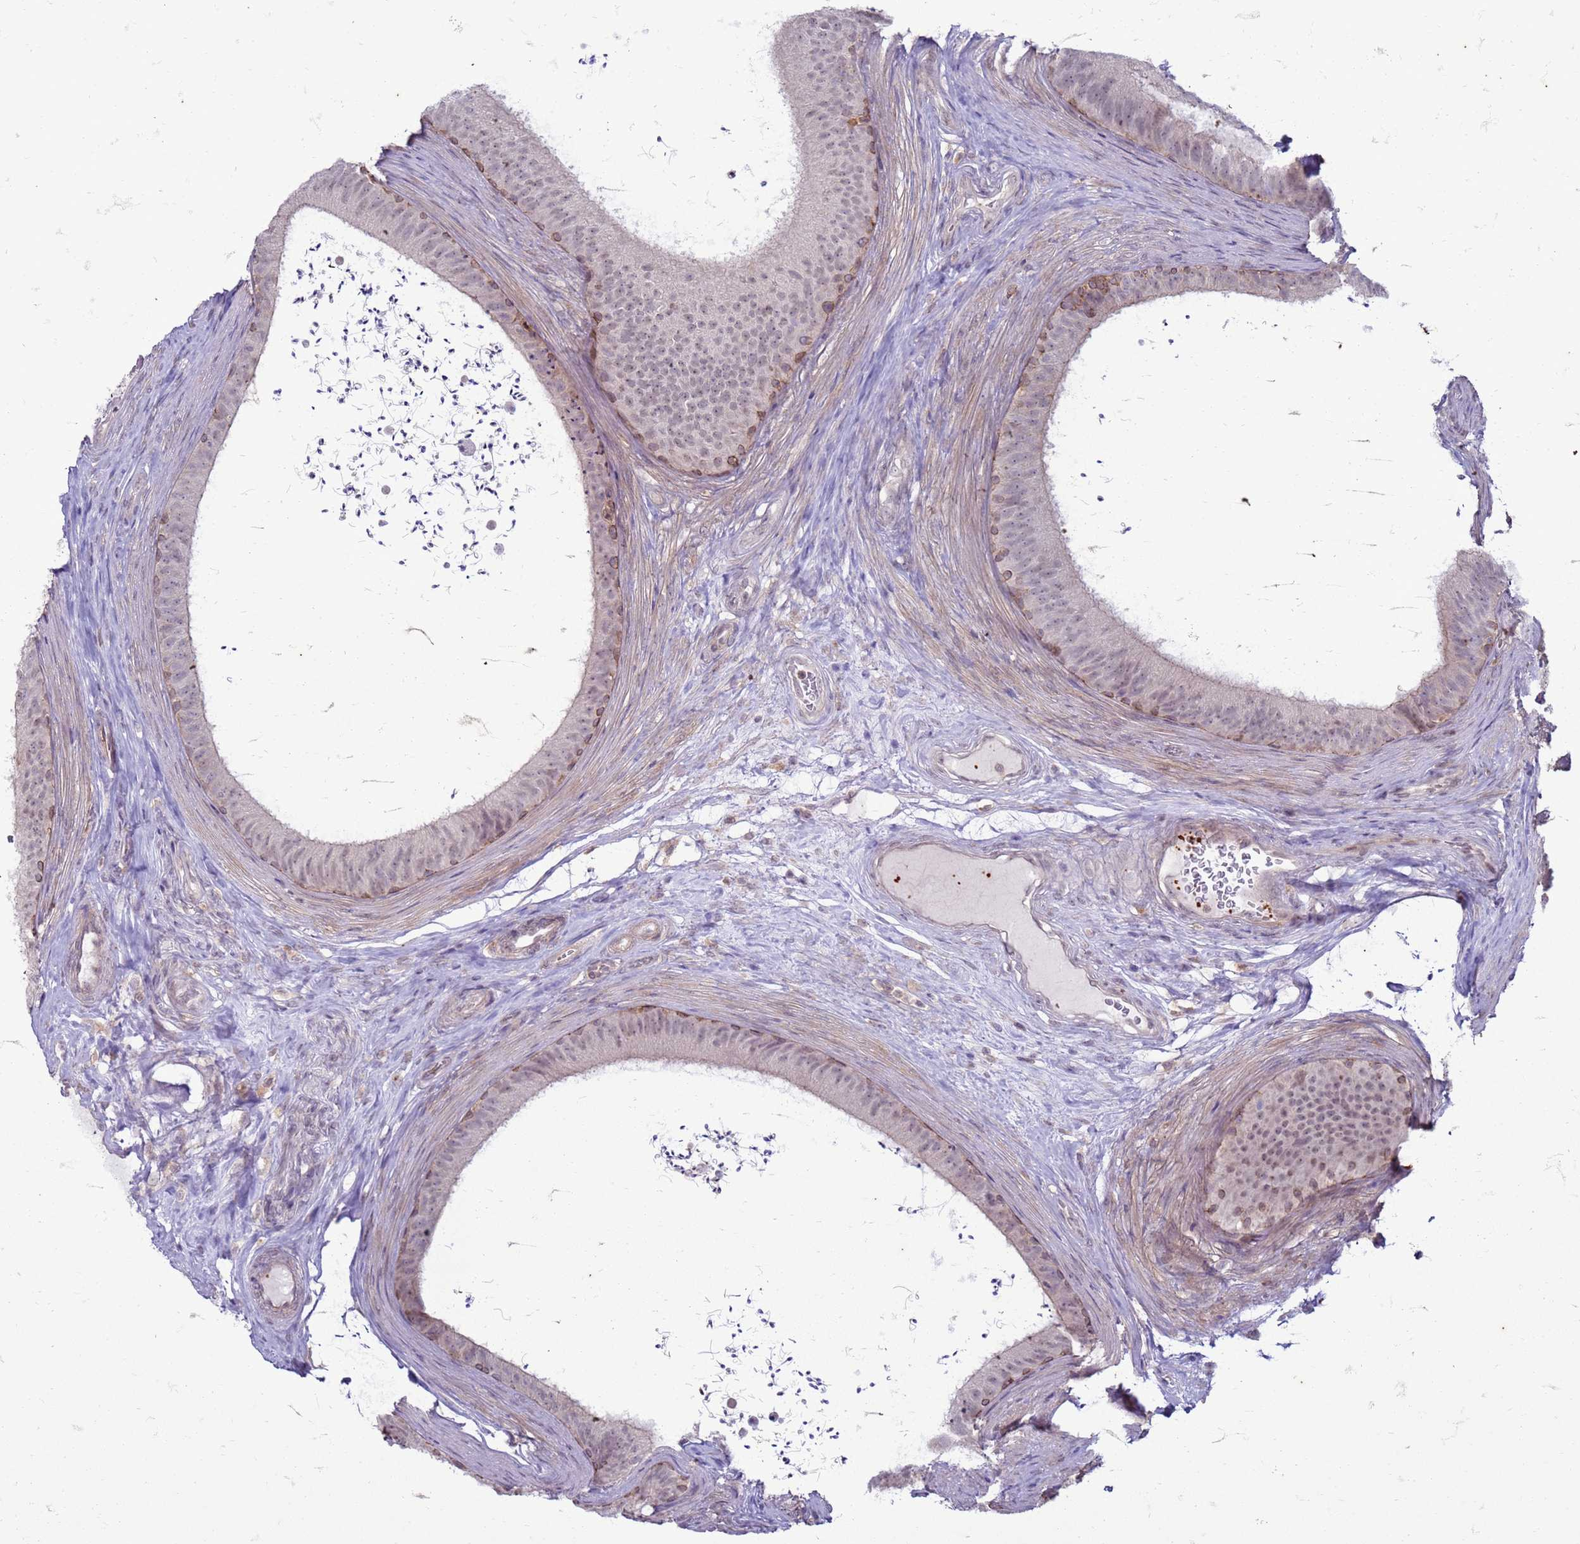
{"staining": {"intensity": "moderate", "quantity": "<25%", "location": "cytoplasmic/membranous"}, "tissue": "epididymis", "cell_type": "Glandular cells", "image_type": "normal", "snomed": [{"axis": "morphology", "description": "Normal tissue, NOS"}, {"axis": "topography", "description": "Testis"}, {"axis": "topography", "description": "Epididymis"}], "caption": "Protein expression by immunohistochemistry reveals moderate cytoplasmic/membranous staining in approximately <25% of glandular cells in benign epididymis. (brown staining indicates protein expression, while blue staining denotes nuclei).", "gene": "SLC15A3", "patient": {"sex": "male", "age": 41}}